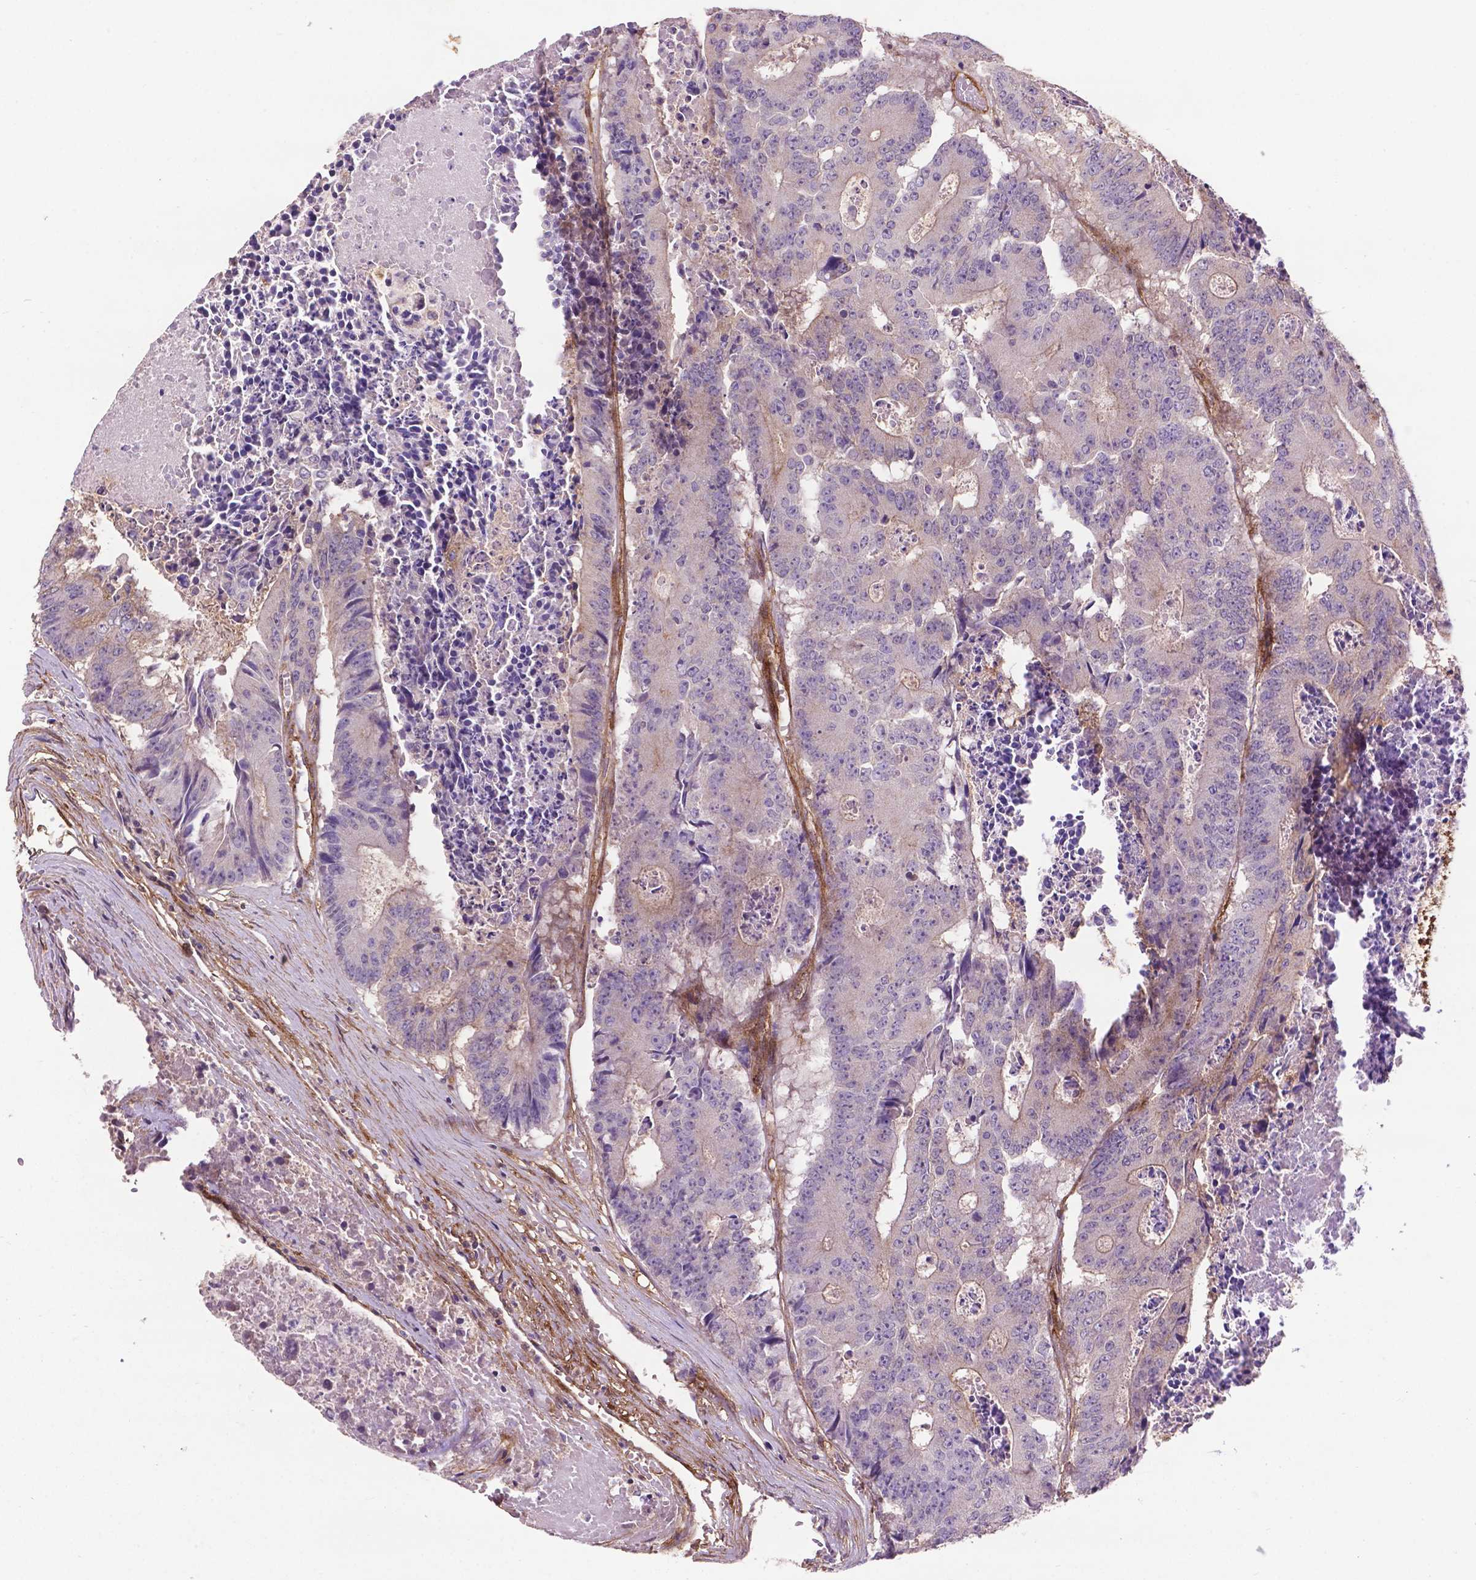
{"staining": {"intensity": "weak", "quantity": "25%-75%", "location": "cytoplasmic/membranous"}, "tissue": "colorectal cancer", "cell_type": "Tumor cells", "image_type": "cancer", "snomed": [{"axis": "morphology", "description": "Adenocarcinoma, NOS"}, {"axis": "topography", "description": "Colon"}], "caption": "Colorectal cancer (adenocarcinoma) stained with a brown dye displays weak cytoplasmic/membranous positive staining in about 25%-75% of tumor cells.", "gene": "RRAS", "patient": {"sex": "male", "age": 87}}